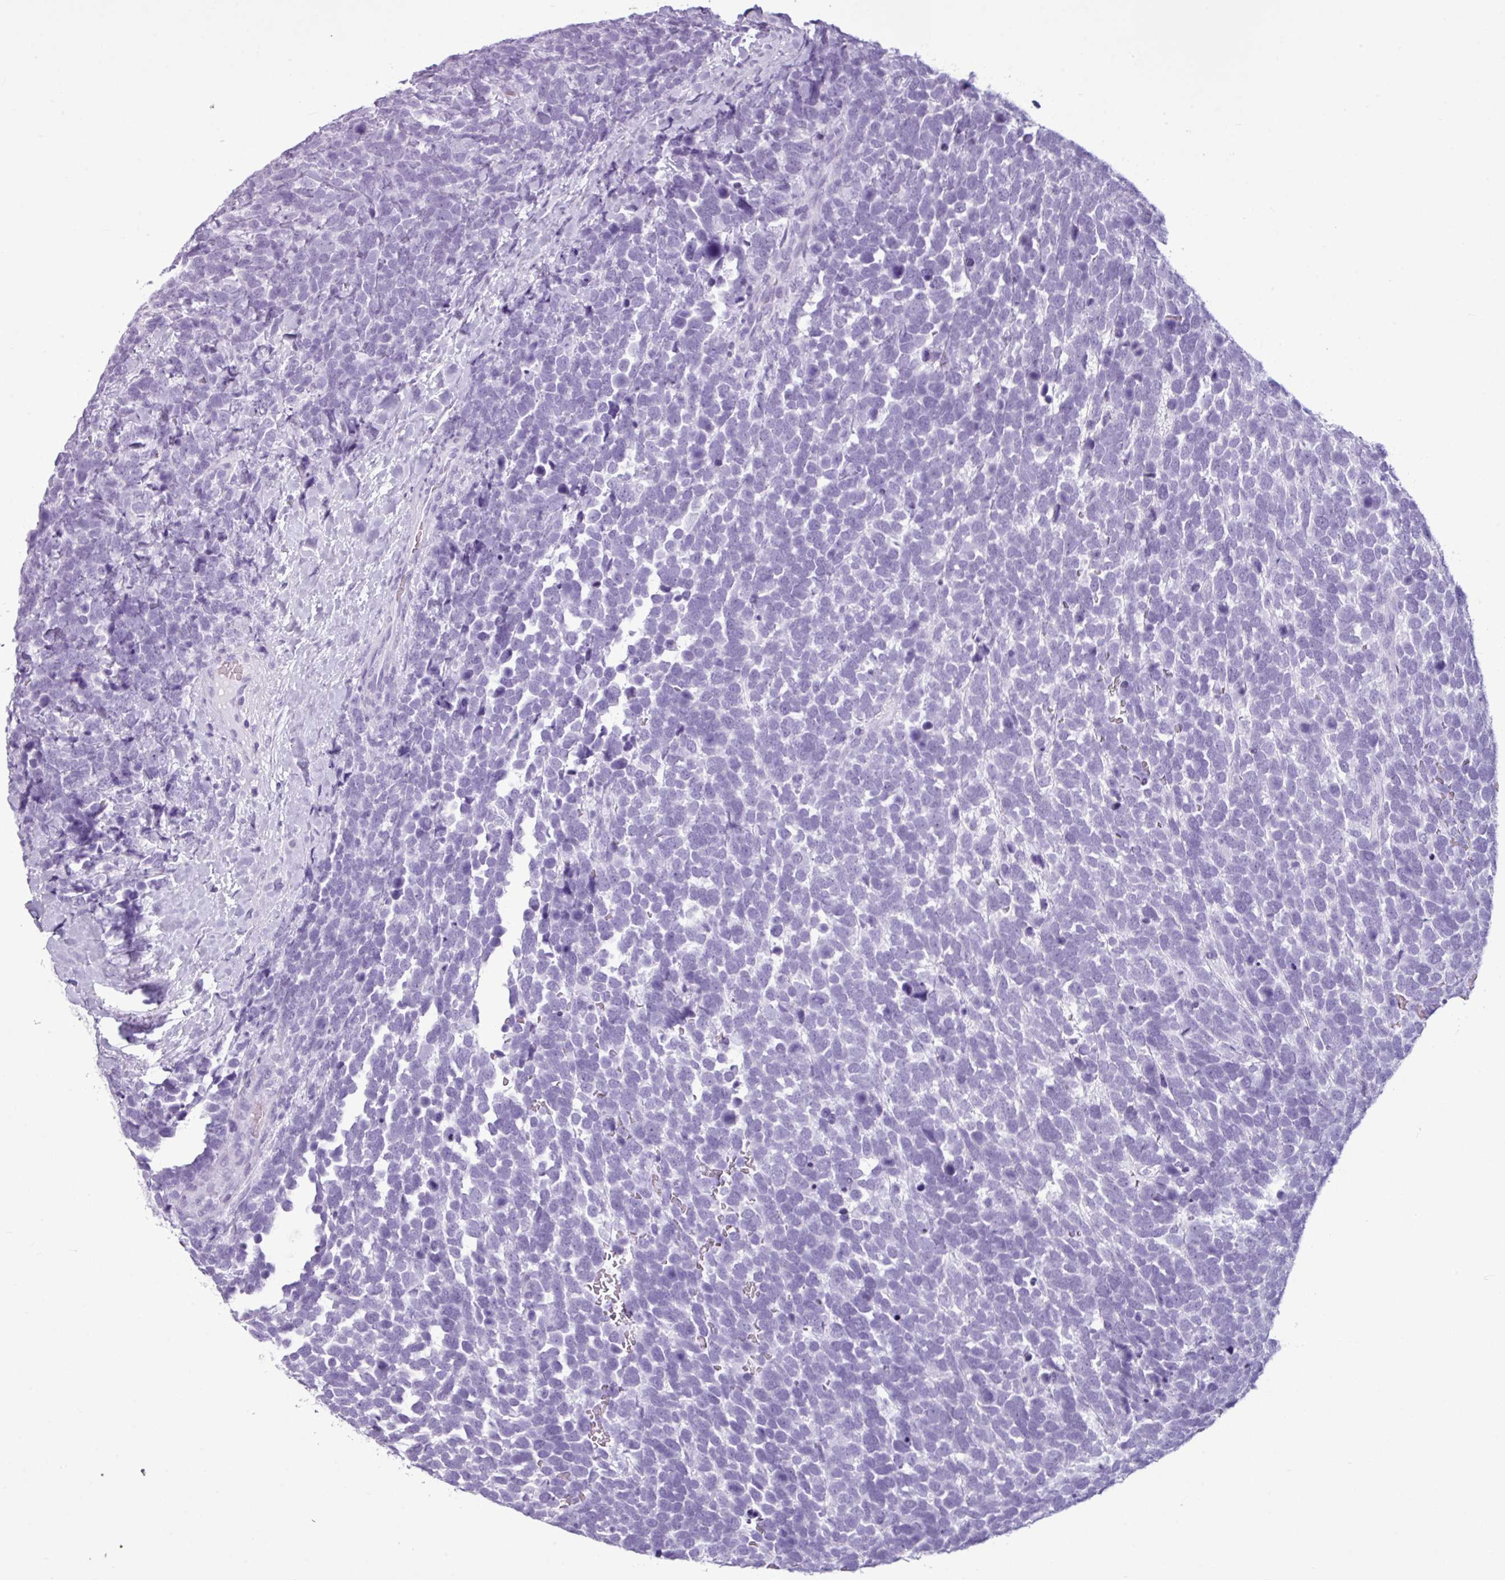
{"staining": {"intensity": "negative", "quantity": "none", "location": "none"}, "tissue": "urothelial cancer", "cell_type": "Tumor cells", "image_type": "cancer", "snomed": [{"axis": "morphology", "description": "Urothelial carcinoma, High grade"}, {"axis": "topography", "description": "Urinary bladder"}], "caption": "IHC of human urothelial cancer exhibits no staining in tumor cells. (Brightfield microscopy of DAB (3,3'-diaminobenzidine) immunohistochemistry at high magnification).", "gene": "AMY1B", "patient": {"sex": "female", "age": 82}}